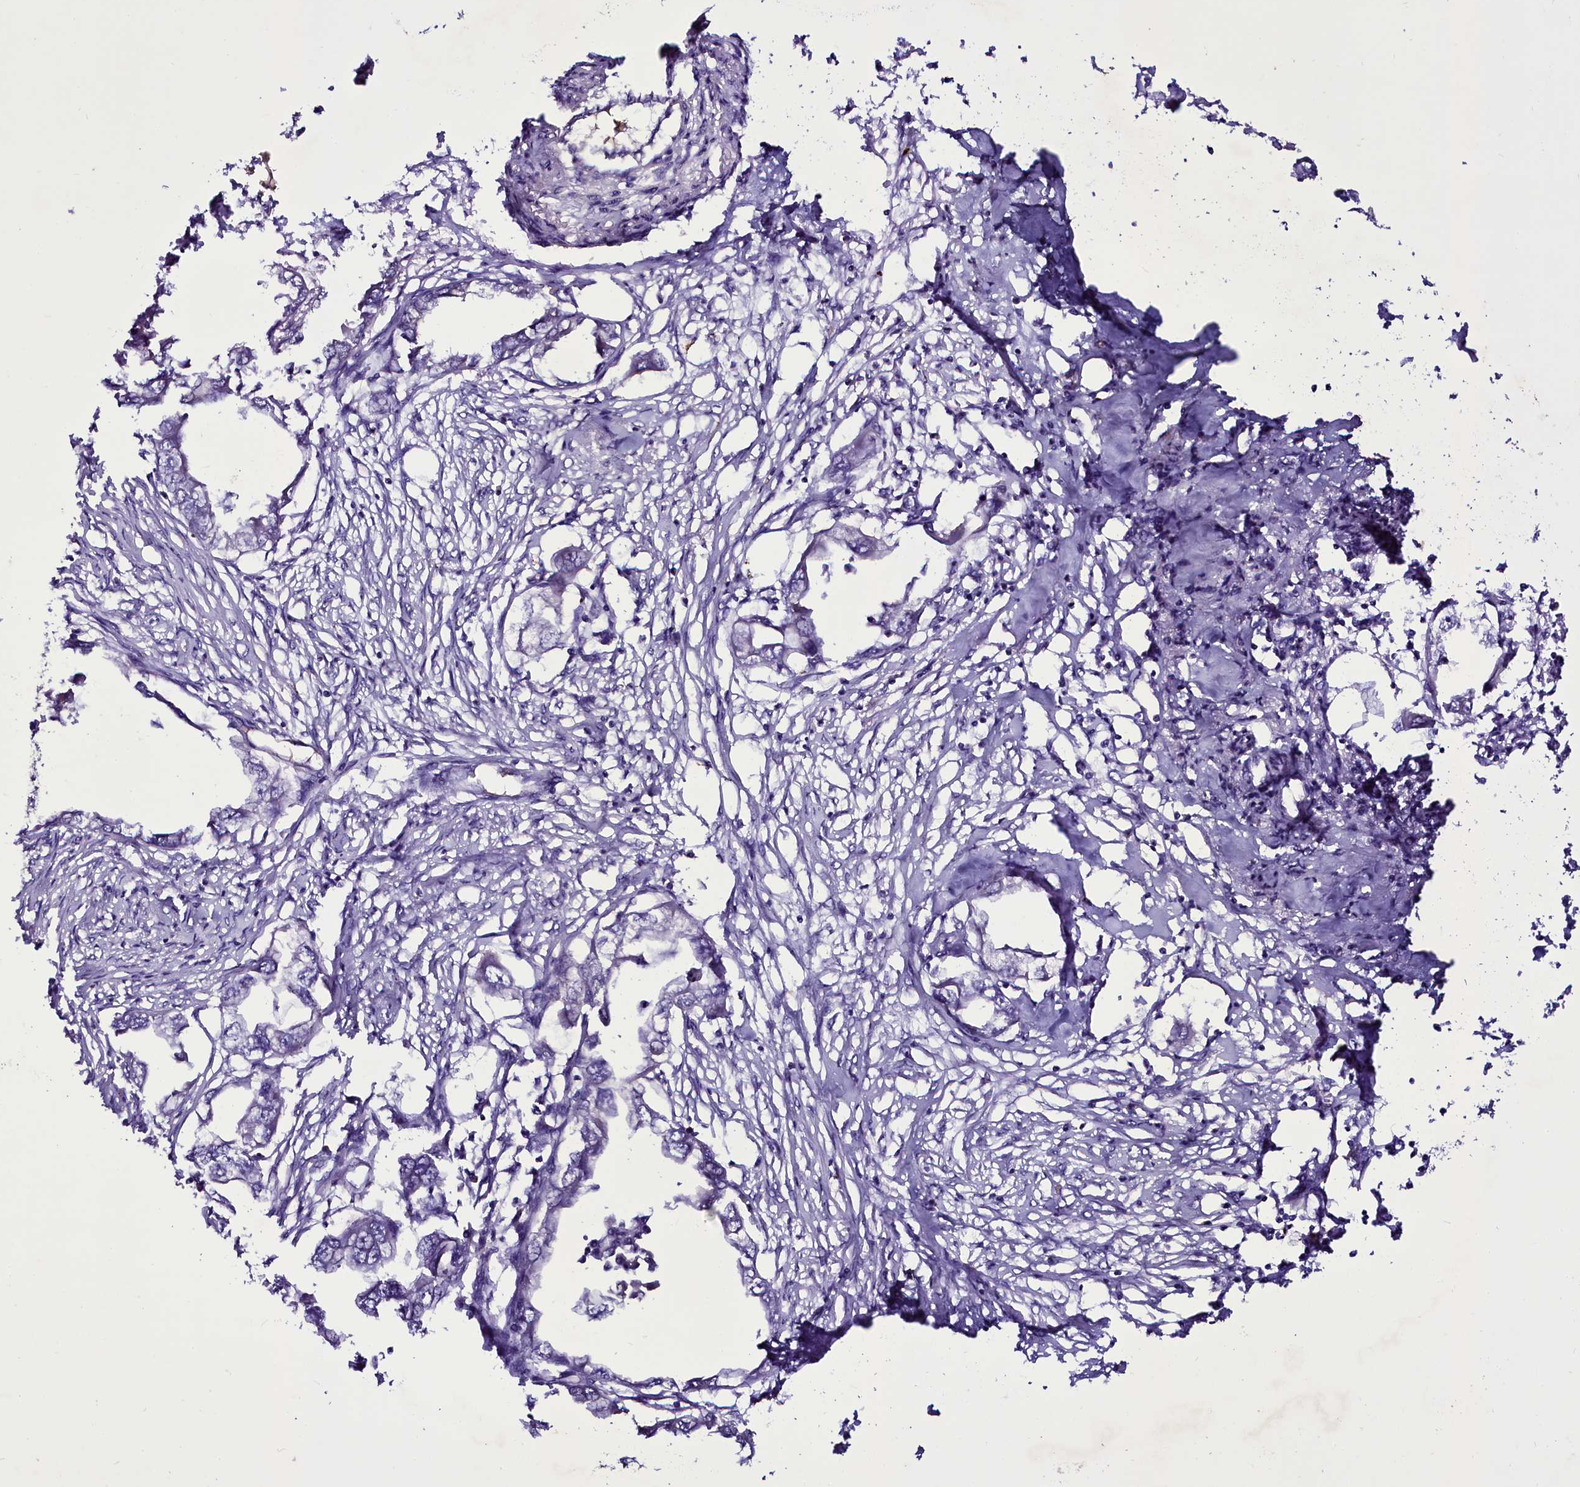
{"staining": {"intensity": "negative", "quantity": "none", "location": "none"}, "tissue": "endometrial cancer", "cell_type": "Tumor cells", "image_type": "cancer", "snomed": [{"axis": "morphology", "description": "Adenocarcinoma, NOS"}, {"axis": "morphology", "description": "Adenocarcinoma, metastatic, NOS"}, {"axis": "topography", "description": "Adipose tissue"}, {"axis": "topography", "description": "Endometrium"}], "caption": "An image of human endometrial metastatic adenocarcinoma is negative for staining in tumor cells.", "gene": "MEX3C", "patient": {"sex": "female", "age": 67}}